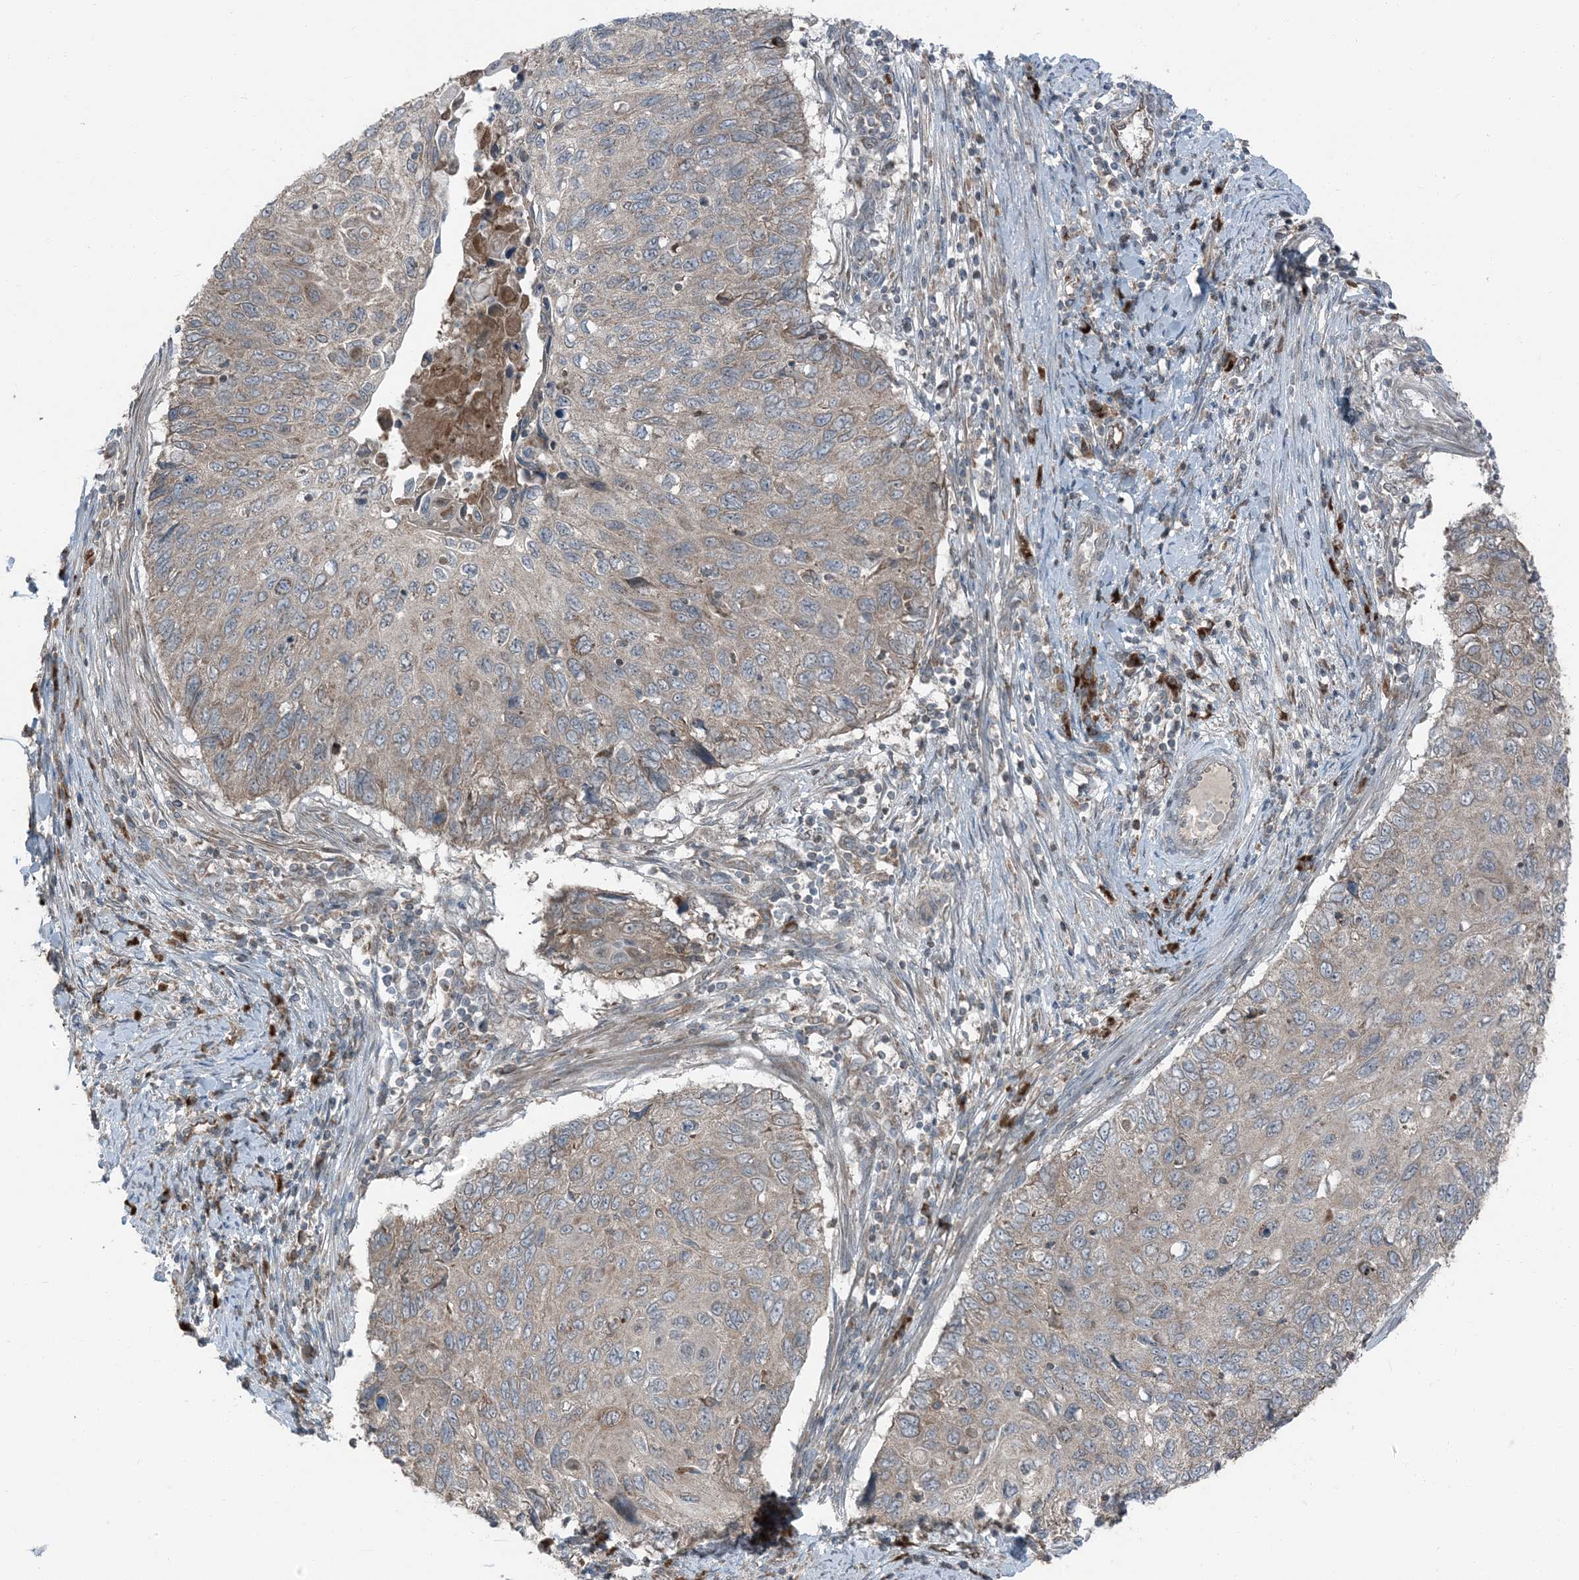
{"staining": {"intensity": "moderate", "quantity": "<25%", "location": "cytoplasmic/membranous"}, "tissue": "cervical cancer", "cell_type": "Tumor cells", "image_type": "cancer", "snomed": [{"axis": "morphology", "description": "Squamous cell carcinoma, NOS"}, {"axis": "topography", "description": "Cervix"}], "caption": "Immunohistochemical staining of cervical cancer demonstrates low levels of moderate cytoplasmic/membranous protein staining in about <25% of tumor cells.", "gene": "RAB3GAP1", "patient": {"sex": "female", "age": 70}}